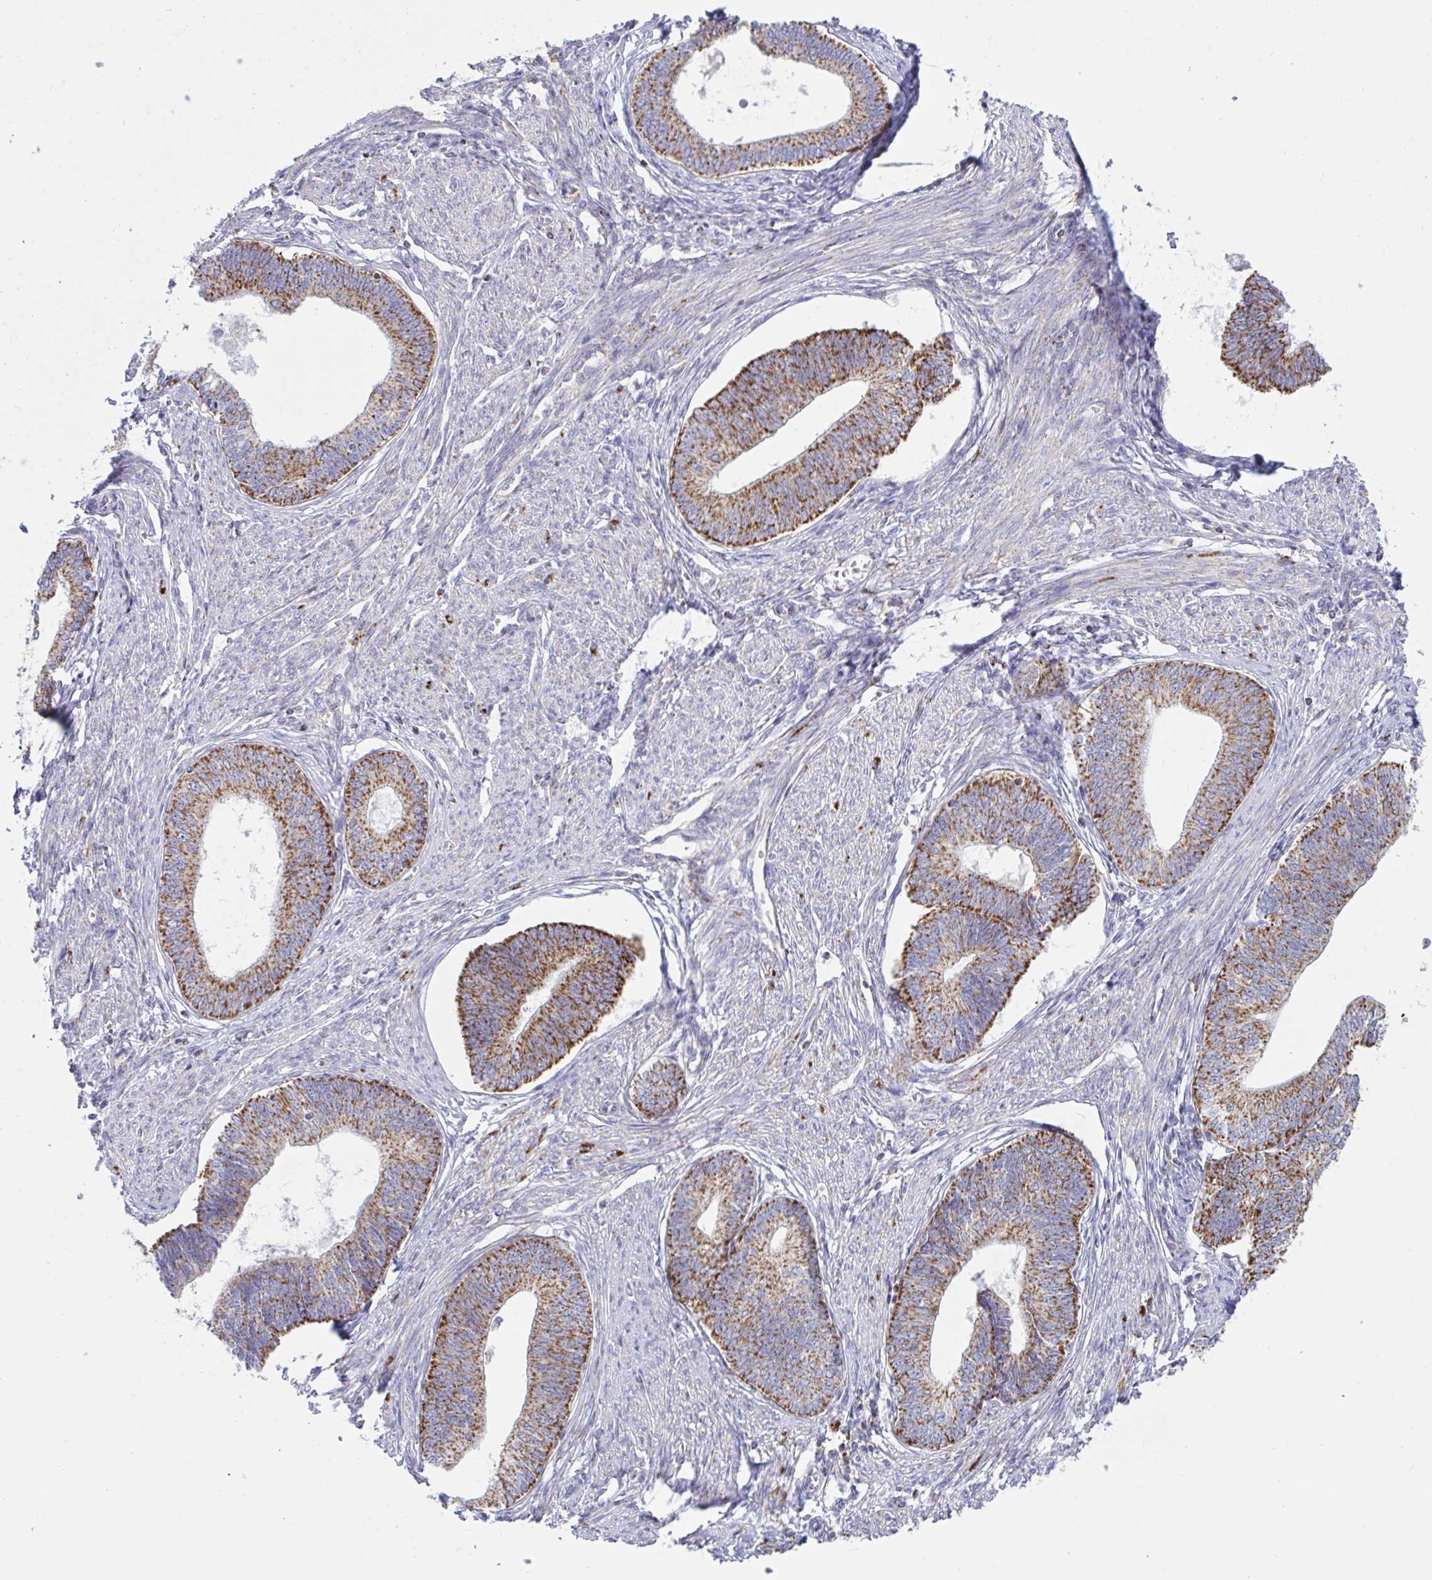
{"staining": {"intensity": "moderate", "quantity": ">75%", "location": "cytoplasmic/membranous"}, "tissue": "endometrial cancer", "cell_type": "Tumor cells", "image_type": "cancer", "snomed": [{"axis": "morphology", "description": "Adenocarcinoma, NOS"}, {"axis": "topography", "description": "Endometrium"}], "caption": "Immunohistochemical staining of human endometrial cancer shows medium levels of moderate cytoplasmic/membranous protein positivity in about >75% of tumor cells.", "gene": "HSPE1", "patient": {"sex": "female", "age": 68}}